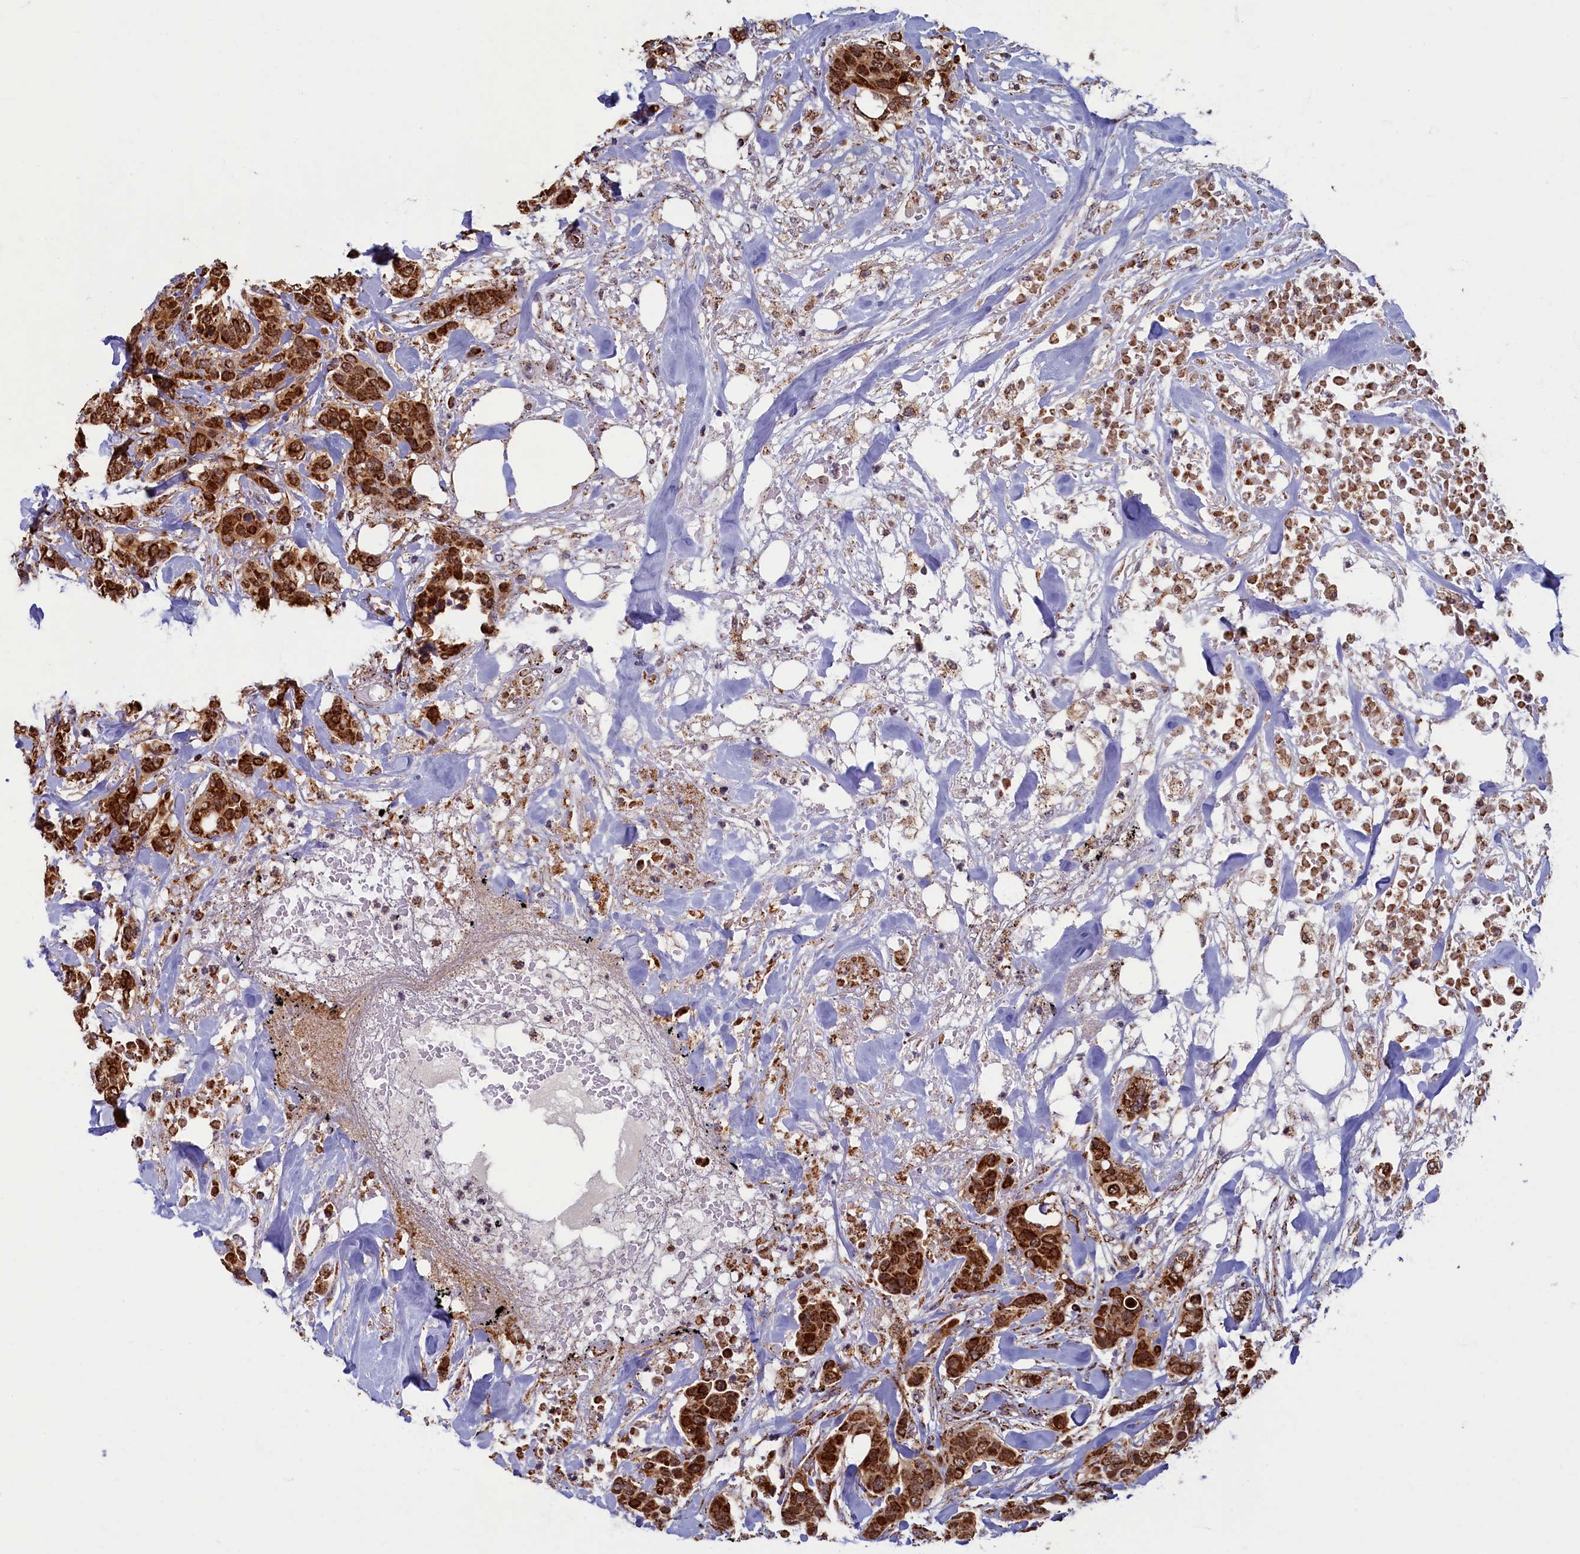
{"staining": {"intensity": "strong", "quantity": ">75%", "location": "cytoplasmic/membranous,nuclear"}, "tissue": "breast cancer", "cell_type": "Tumor cells", "image_type": "cancer", "snomed": [{"axis": "morphology", "description": "Lobular carcinoma"}, {"axis": "topography", "description": "Breast"}], "caption": "Protein expression analysis of lobular carcinoma (breast) demonstrates strong cytoplasmic/membranous and nuclear staining in about >75% of tumor cells.", "gene": "SPR", "patient": {"sex": "female", "age": 51}}